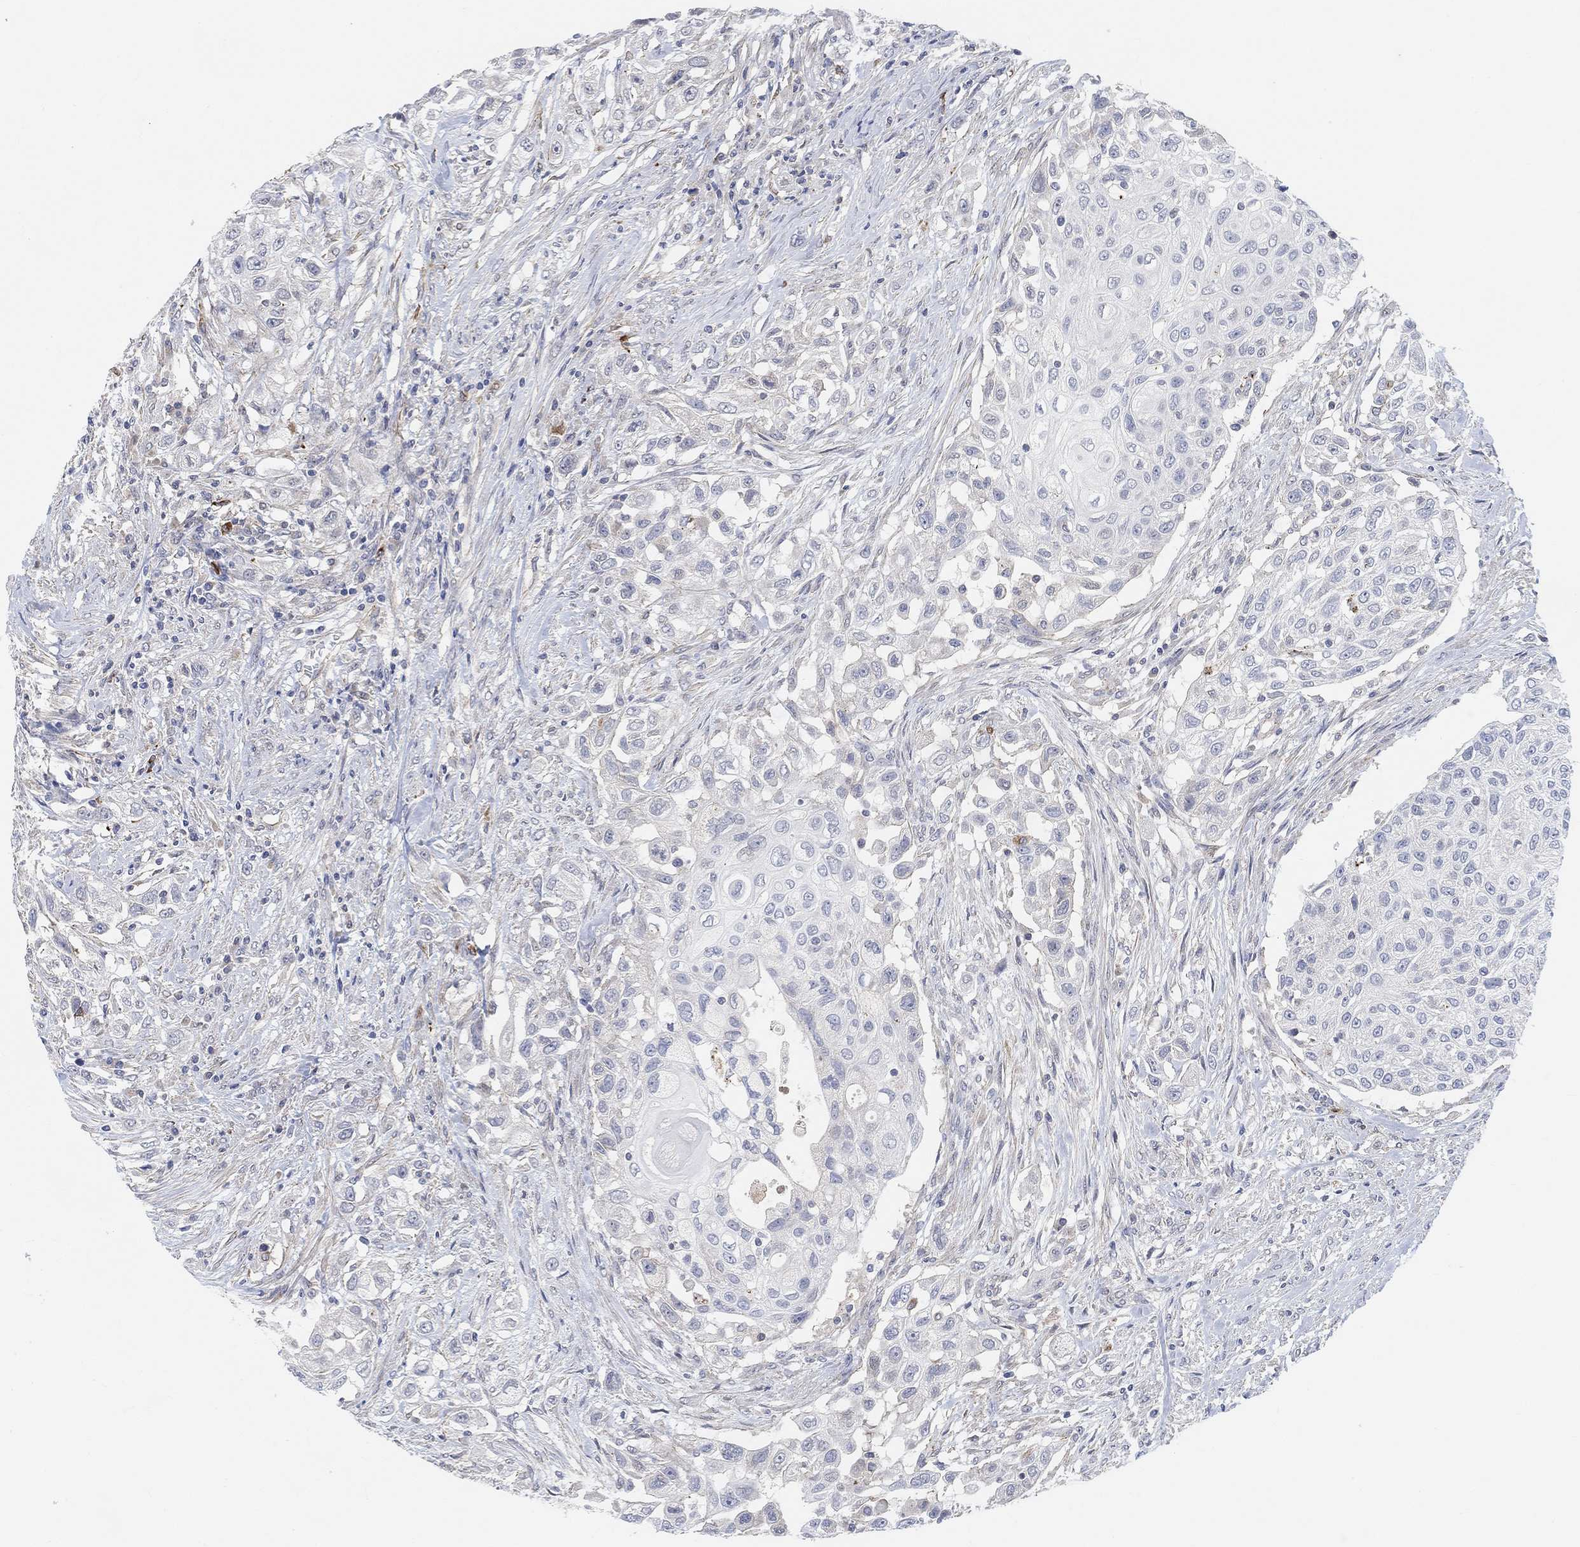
{"staining": {"intensity": "negative", "quantity": "none", "location": "none"}, "tissue": "urothelial cancer", "cell_type": "Tumor cells", "image_type": "cancer", "snomed": [{"axis": "morphology", "description": "Urothelial carcinoma, High grade"}, {"axis": "topography", "description": "Urinary bladder"}], "caption": "Tumor cells are negative for protein expression in human urothelial cancer.", "gene": "HCRTR1", "patient": {"sex": "female", "age": 56}}